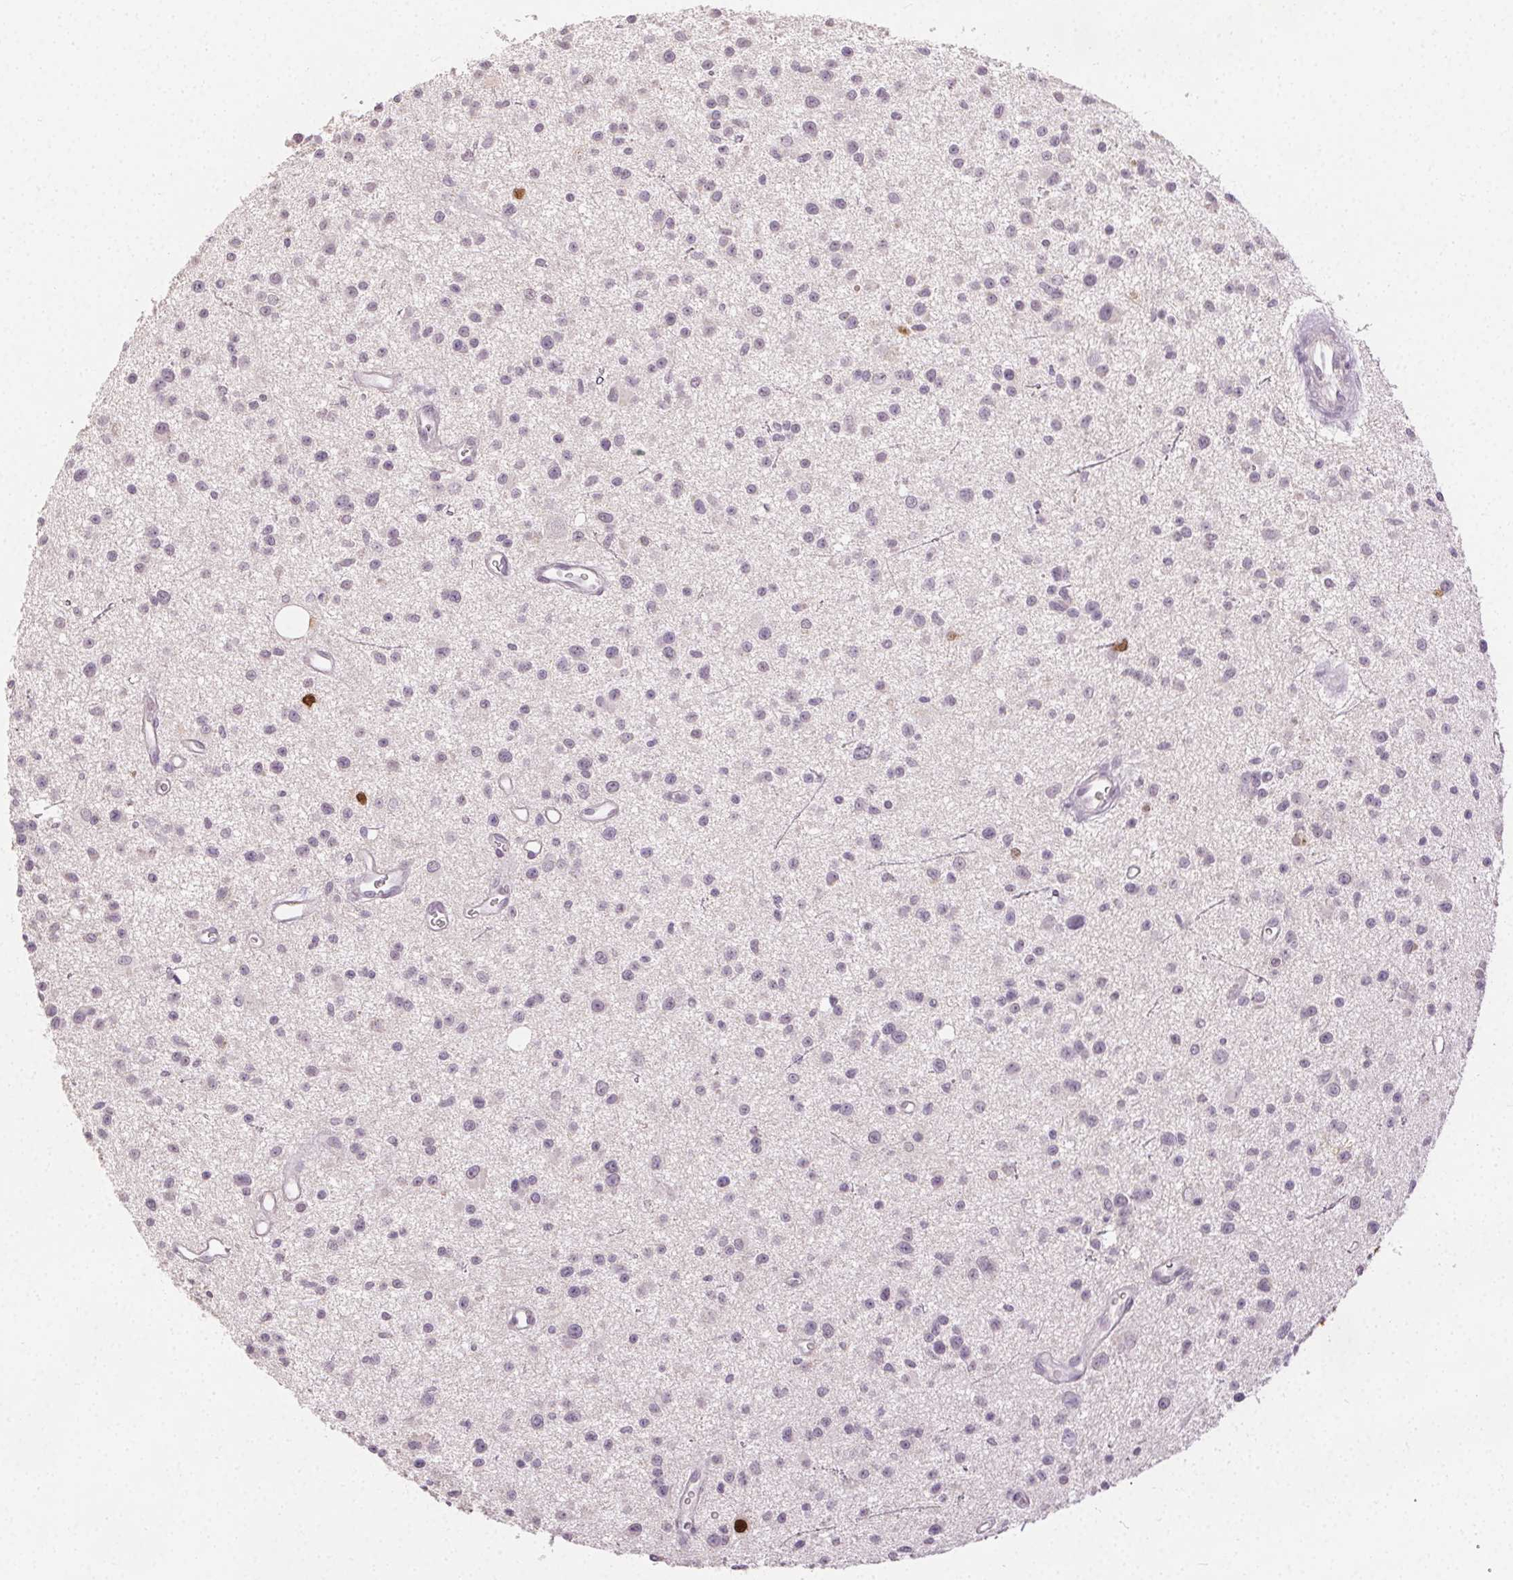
{"staining": {"intensity": "moderate", "quantity": "<25%", "location": "nuclear"}, "tissue": "glioma", "cell_type": "Tumor cells", "image_type": "cancer", "snomed": [{"axis": "morphology", "description": "Glioma, malignant, Low grade"}, {"axis": "topography", "description": "Brain"}], "caption": "There is low levels of moderate nuclear positivity in tumor cells of low-grade glioma (malignant), as demonstrated by immunohistochemical staining (brown color).", "gene": "ANLN", "patient": {"sex": "male", "age": 43}}